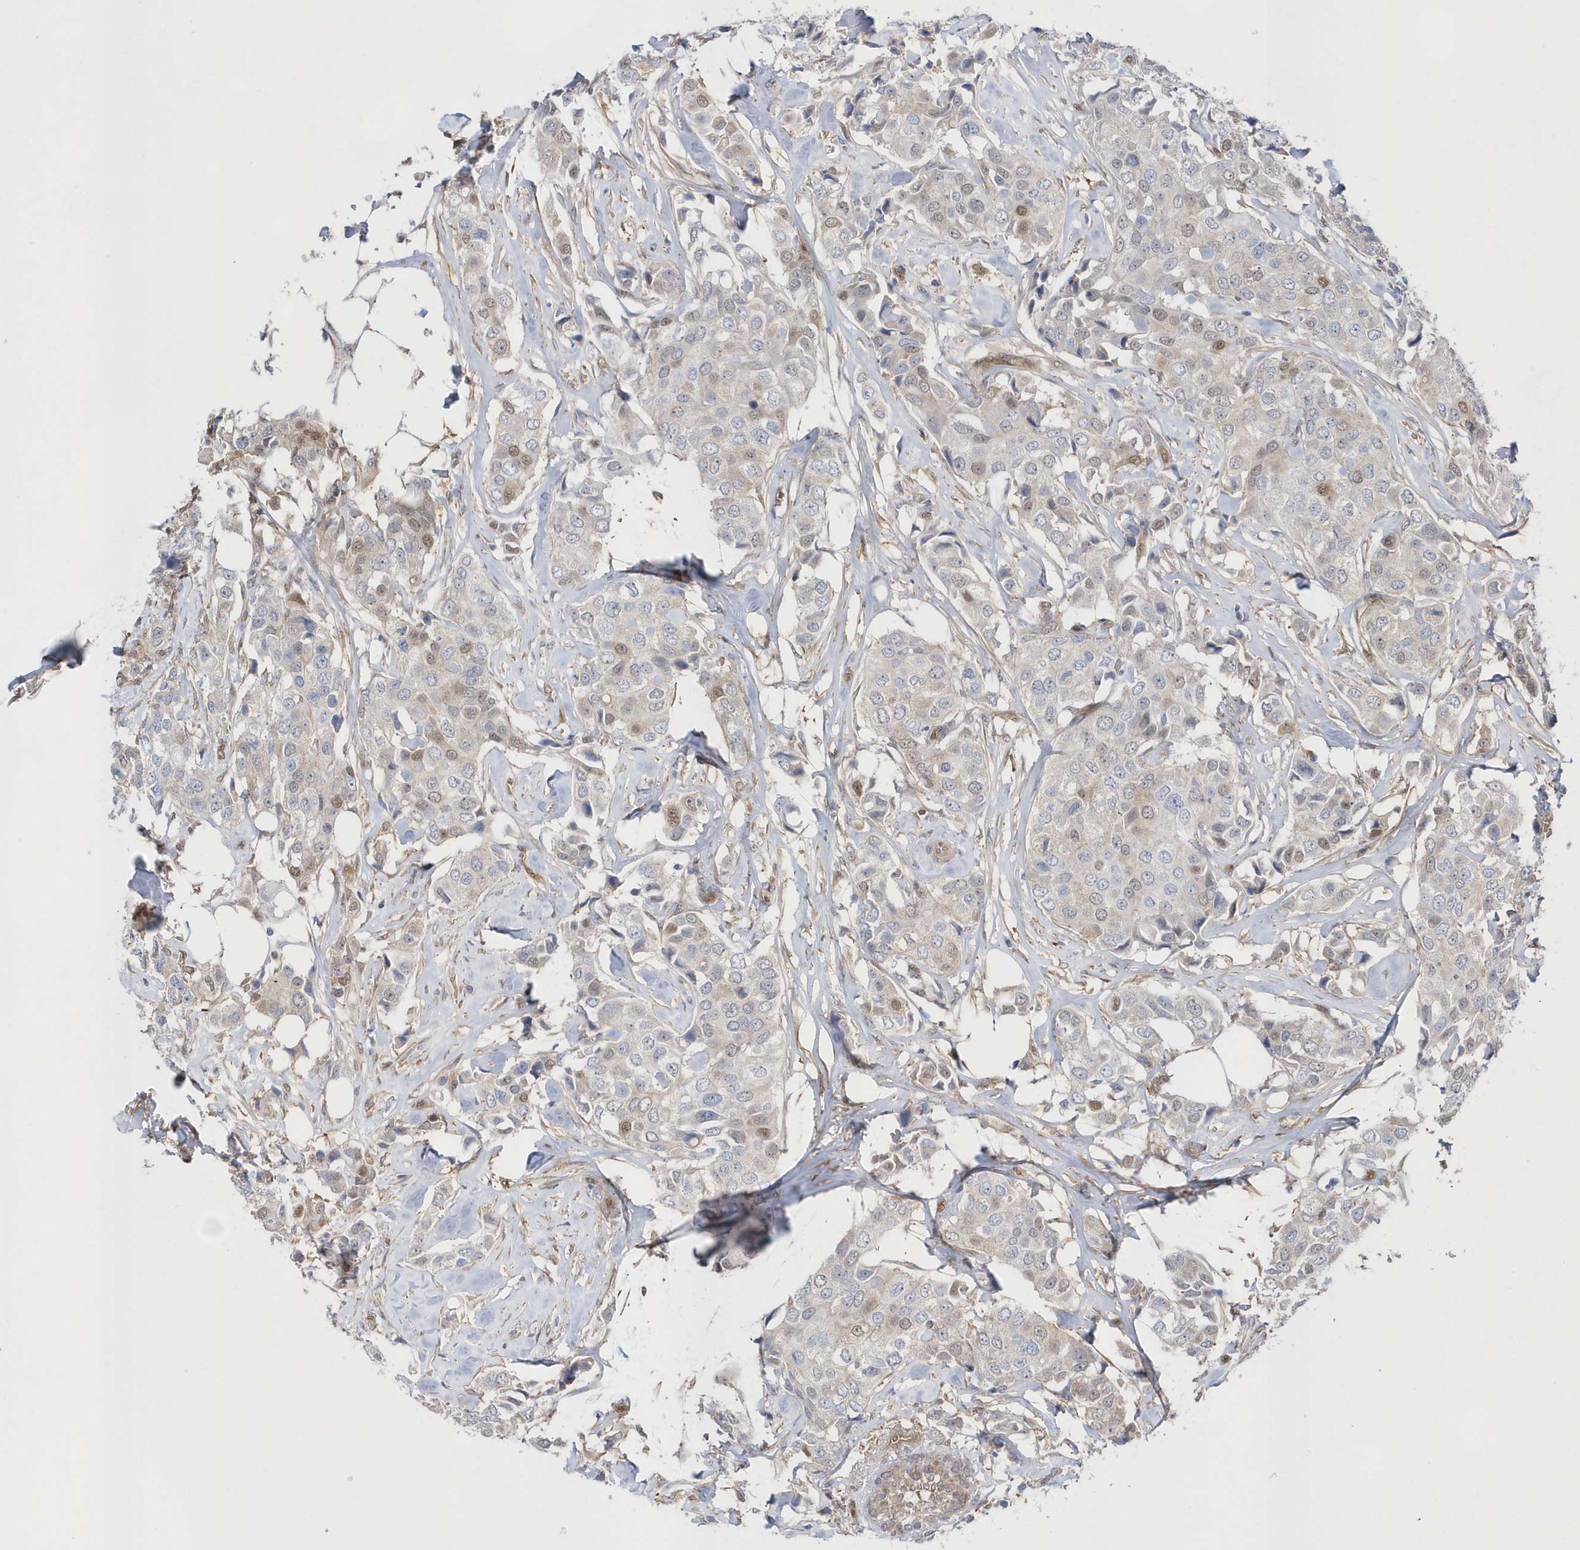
{"staining": {"intensity": "weak", "quantity": "<25%", "location": "nuclear"}, "tissue": "breast cancer", "cell_type": "Tumor cells", "image_type": "cancer", "snomed": [{"axis": "morphology", "description": "Duct carcinoma"}, {"axis": "topography", "description": "Breast"}], "caption": "Tumor cells show no significant protein positivity in invasive ductal carcinoma (breast).", "gene": "BDH2", "patient": {"sex": "female", "age": 80}}